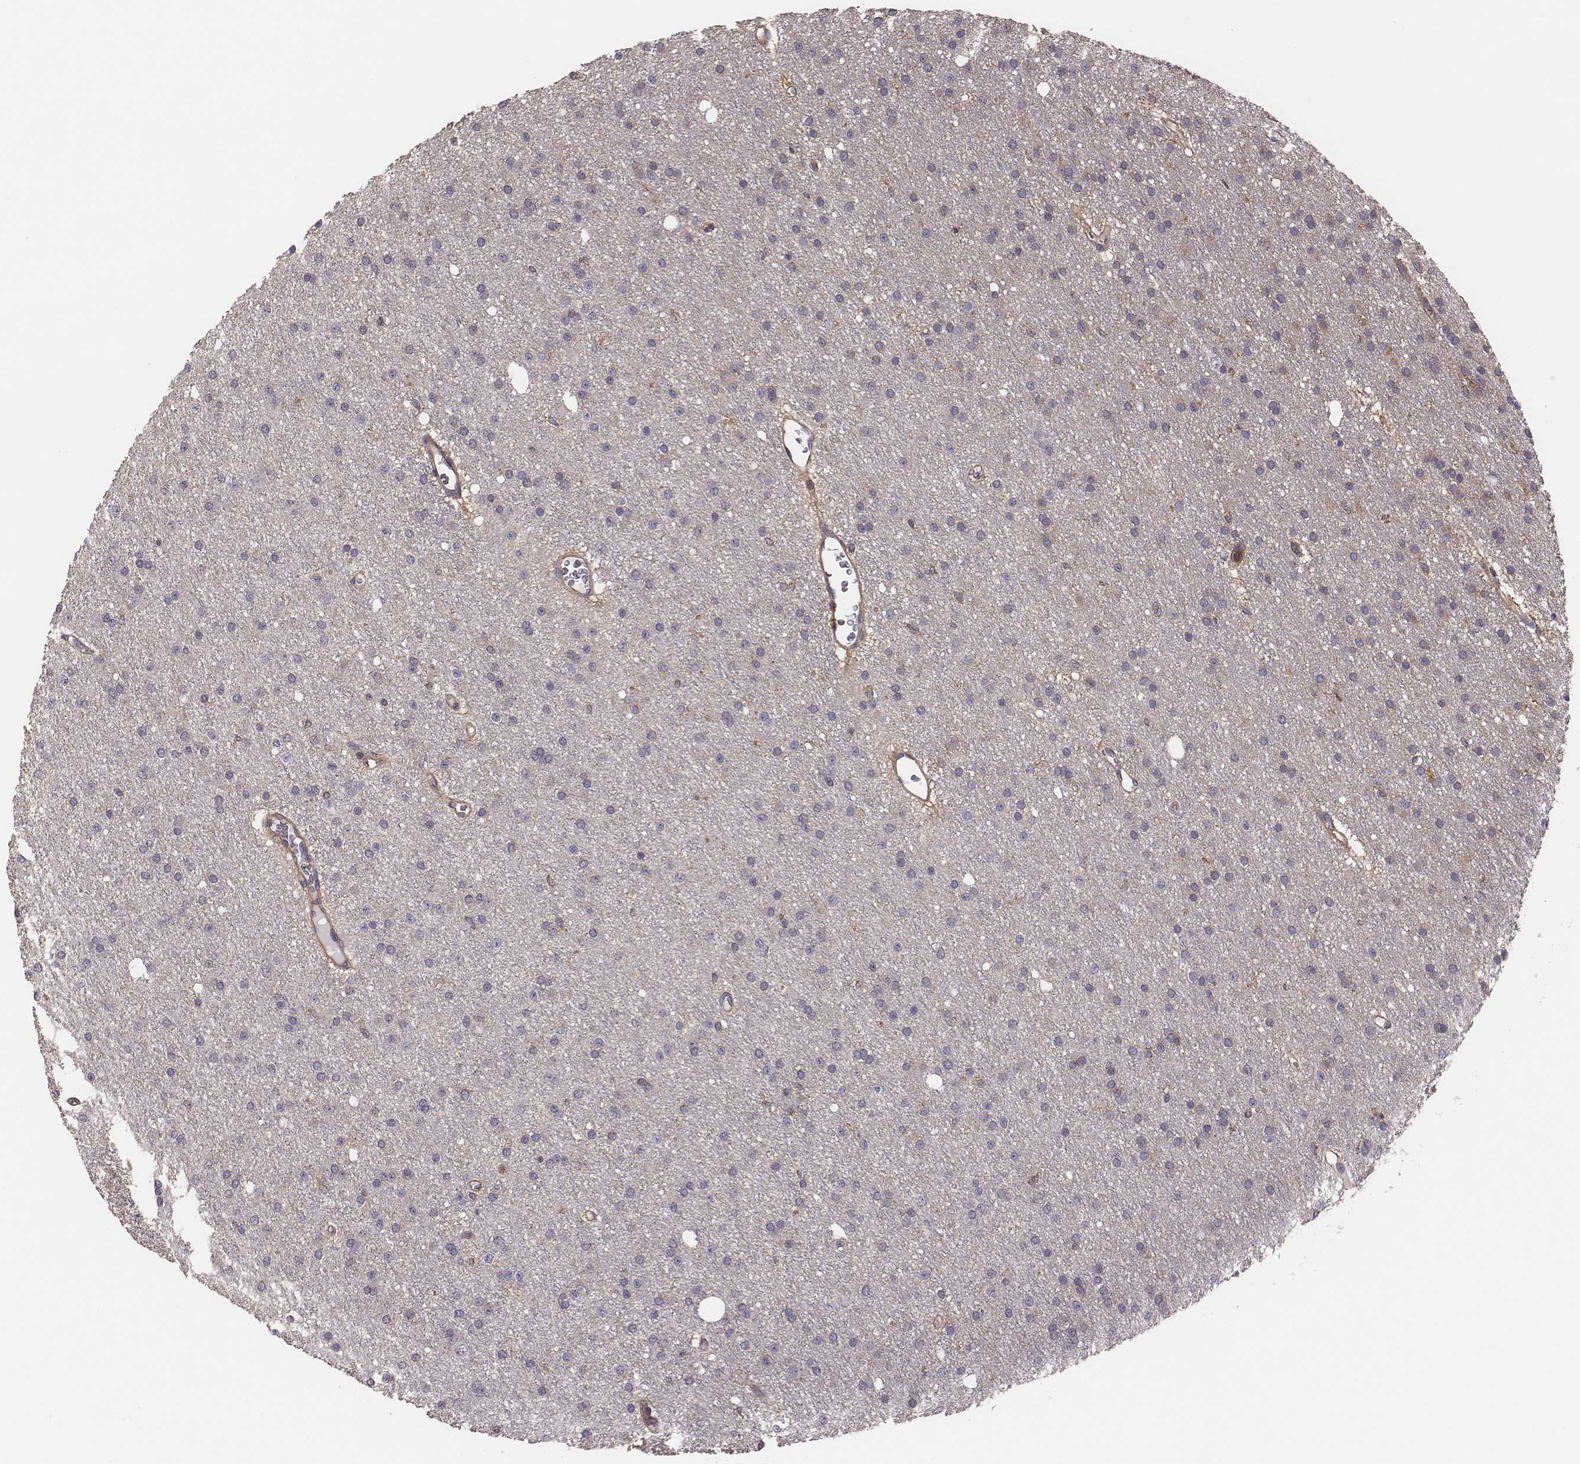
{"staining": {"intensity": "weak", "quantity": "<25%", "location": "cytoplasmic/membranous"}, "tissue": "glioma", "cell_type": "Tumor cells", "image_type": "cancer", "snomed": [{"axis": "morphology", "description": "Glioma, malignant, Low grade"}, {"axis": "topography", "description": "Brain"}], "caption": "Tumor cells show no significant protein positivity in glioma.", "gene": "CAD", "patient": {"sex": "male", "age": 27}}